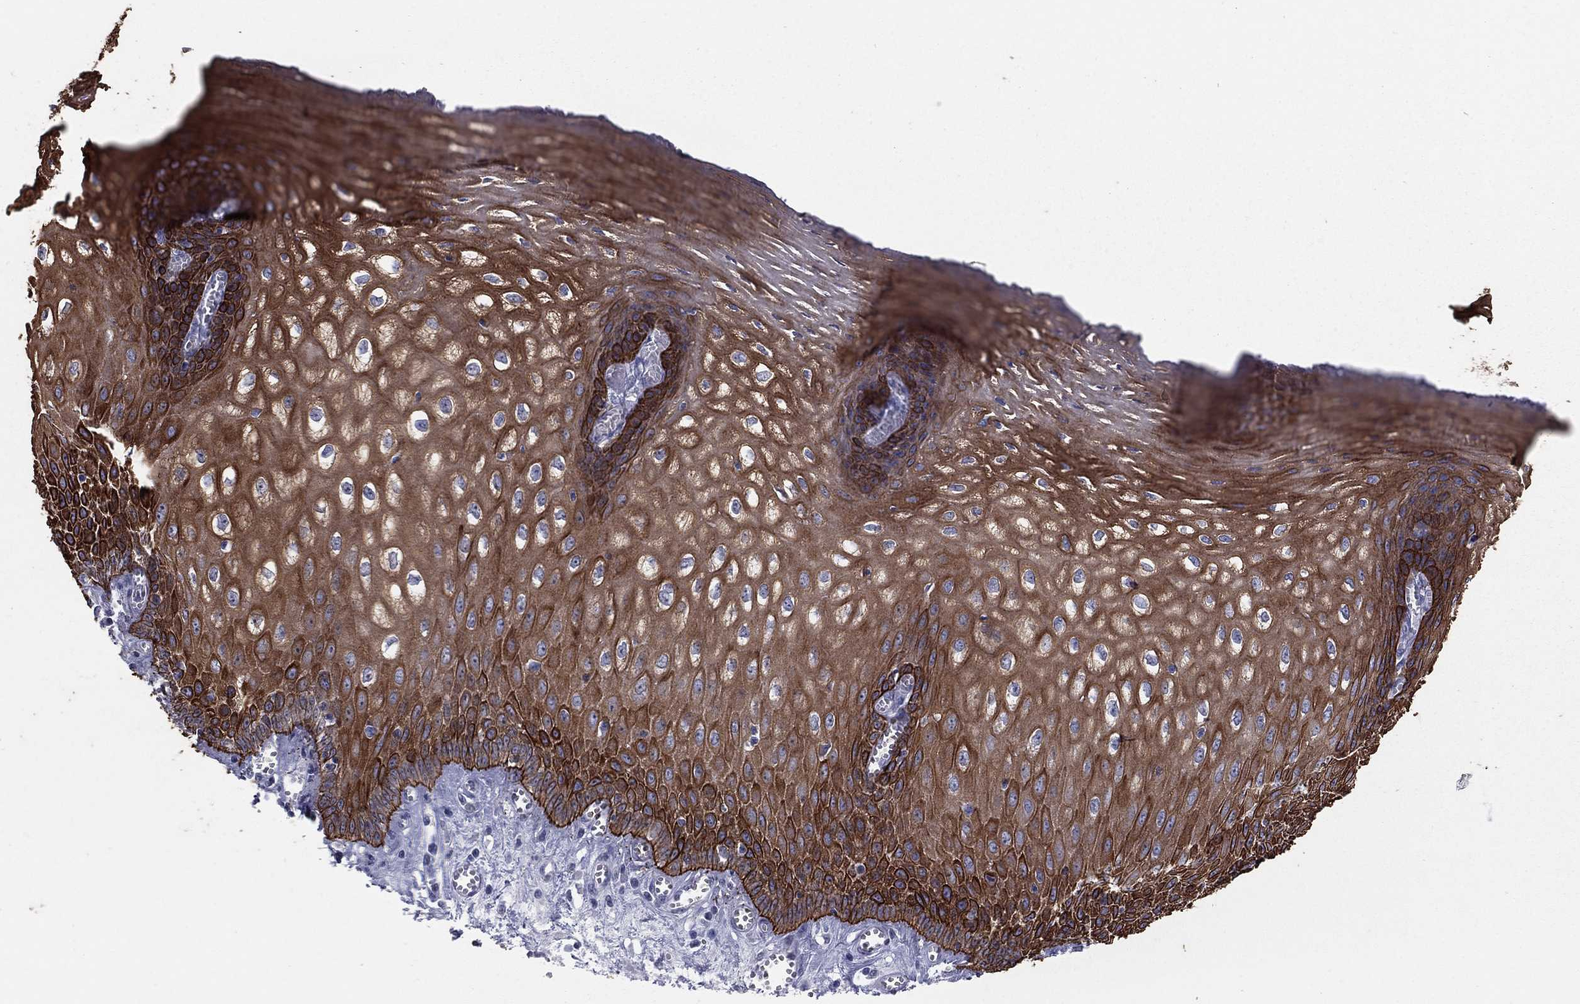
{"staining": {"intensity": "strong", "quantity": ">75%", "location": "cytoplasmic/membranous"}, "tissue": "esophagus", "cell_type": "Squamous epithelial cells", "image_type": "normal", "snomed": [{"axis": "morphology", "description": "Normal tissue, NOS"}, {"axis": "topography", "description": "Esophagus"}], "caption": "Strong cytoplasmic/membranous protein expression is appreciated in about >75% of squamous epithelial cells in esophagus. The staining is performed using DAB (3,3'-diaminobenzidine) brown chromogen to label protein expression. The nuclei are counter-stained blue using hematoxylin.", "gene": "KRT75", "patient": {"sex": "male", "age": 58}}